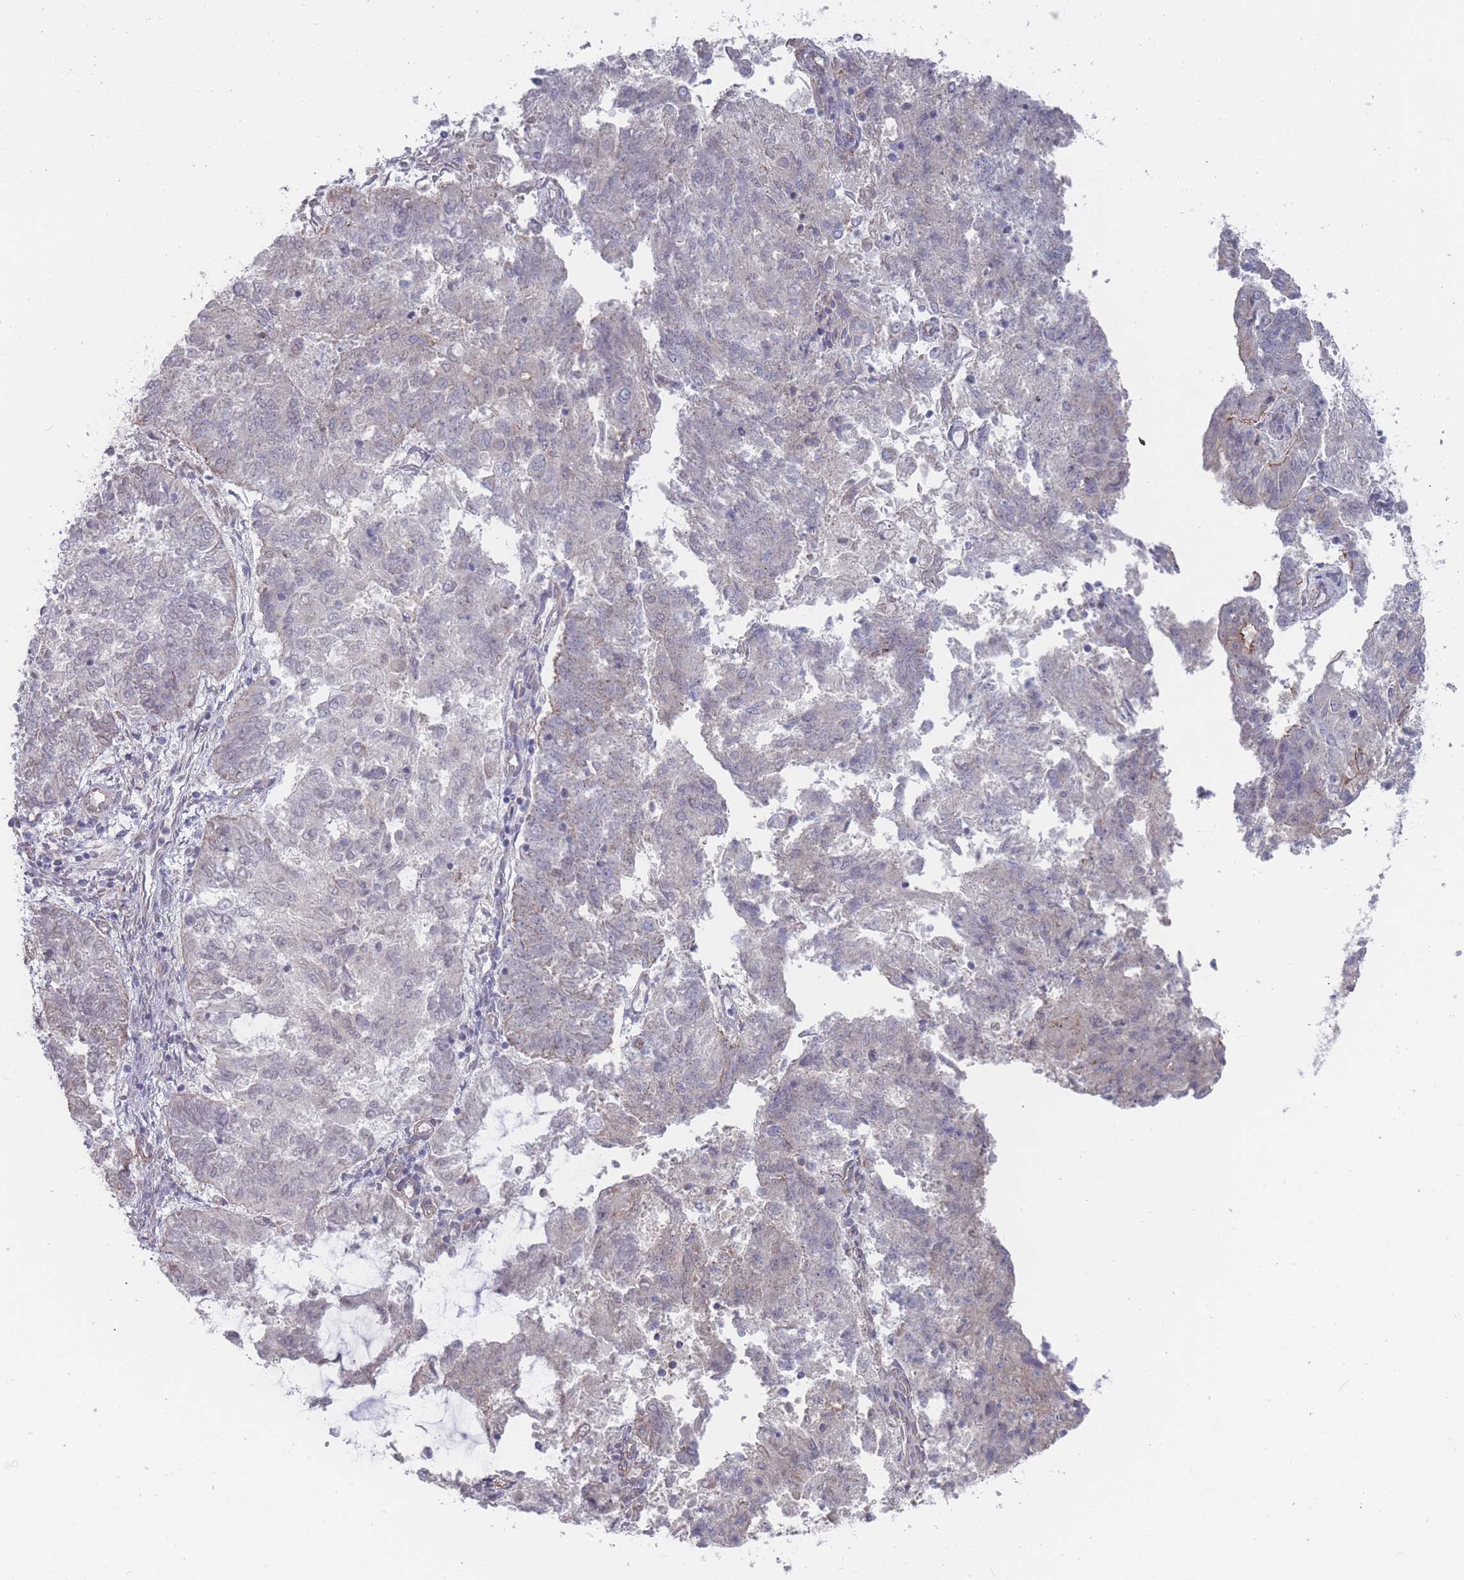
{"staining": {"intensity": "negative", "quantity": "none", "location": "none"}, "tissue": "endometrial cancer", "cell_type": "Tumor cells", "image_type": "cancer", "snomed": [{"axis": "morphology", "description": "Adenocarcinoma, NOS"}, {"axis": "topography", "description": "Endometrium"}], "caption": "Image shows no protein expression in tumor cells of endometrial cancer (adenocarcinoma) tissue.", "gene": "SLC1A6", "patient": {"sex": "female", "age": 82}}